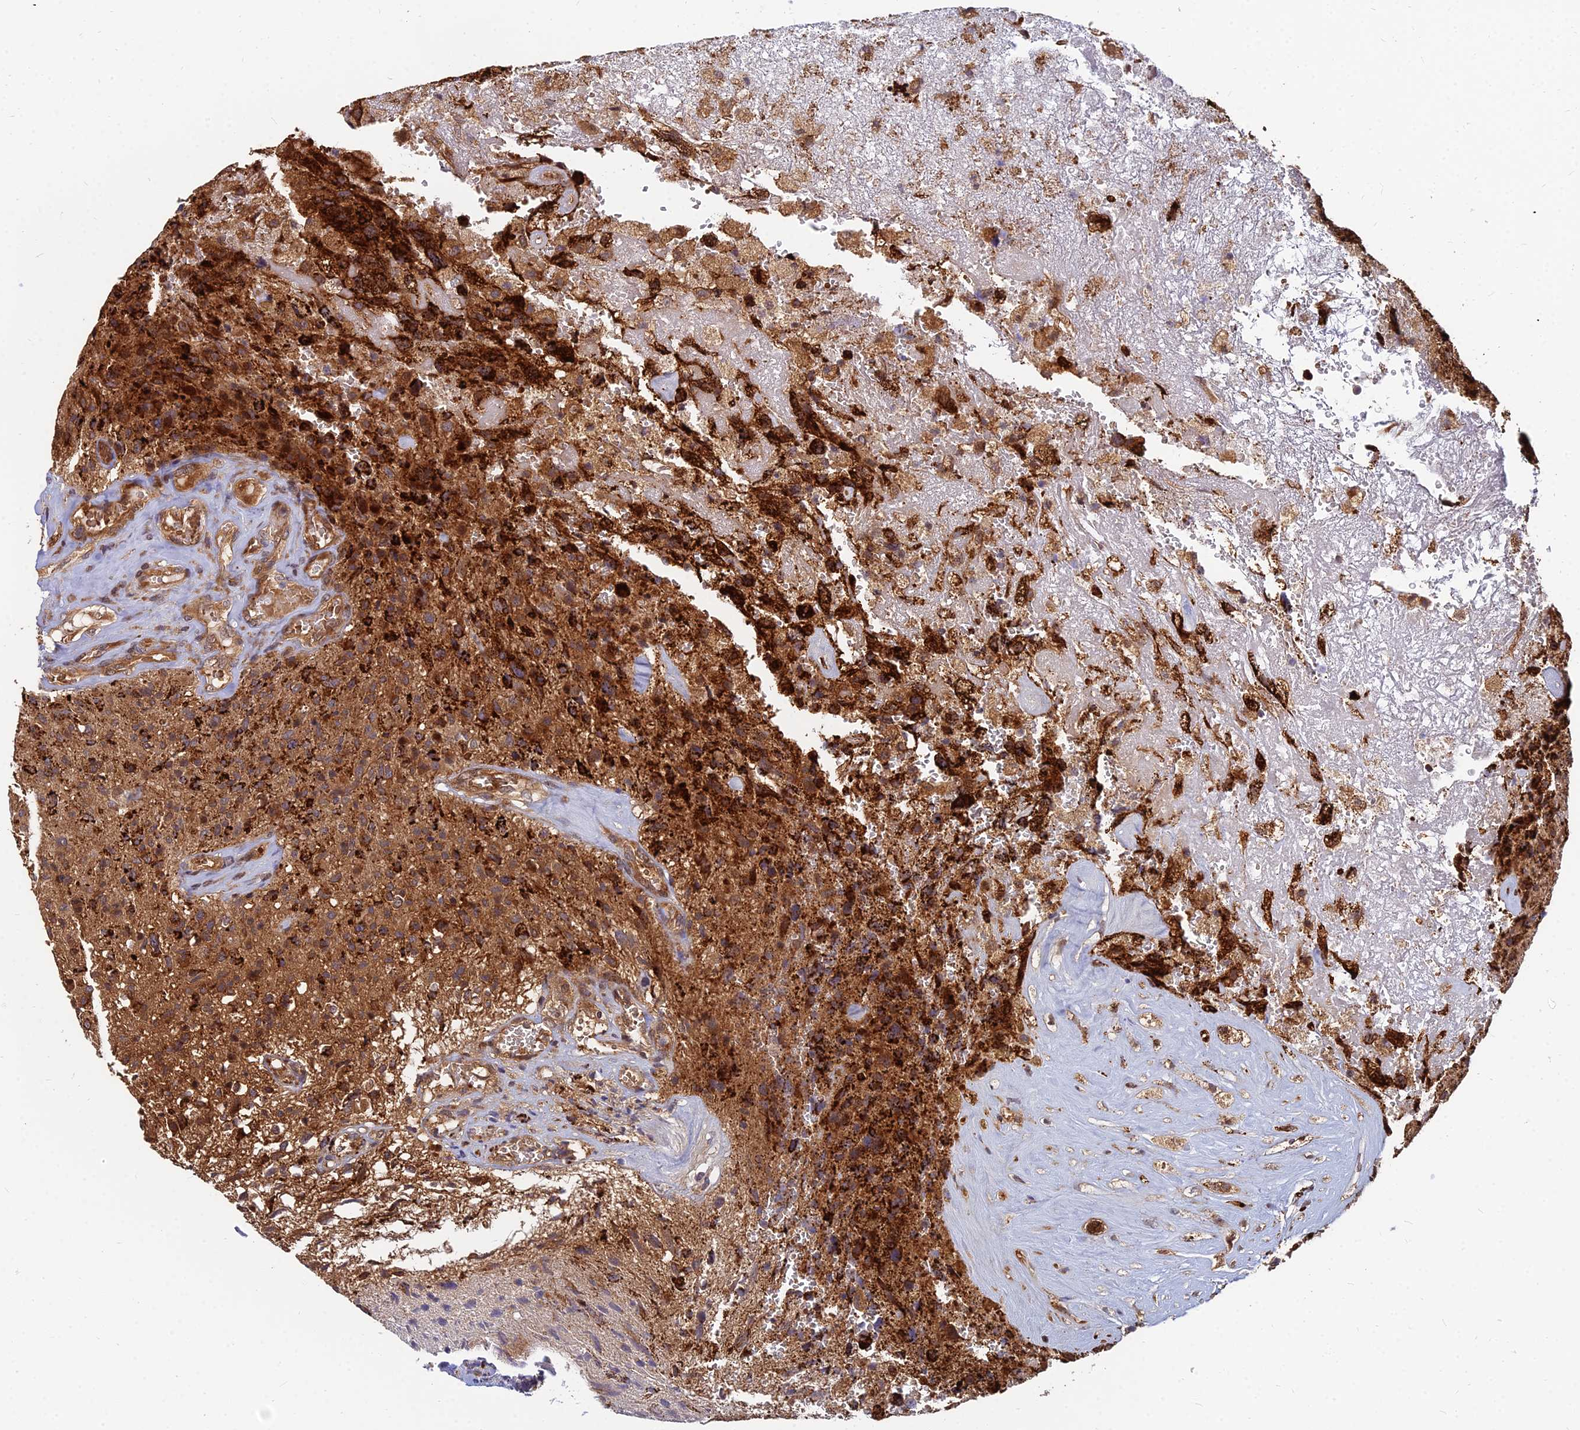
{"staining": {"intensity": "strong", "quantity": "25%-75%", "location": "cytoplasmic/membranous"}, "tissue": "glioma", "cell_type": "Tumor cells", "image_type": "cancer", "snomed": [{"axis": "morphology", "description": "Glioma, malignant, High grade"}, {"axis": "topography", "description": "Brain"}], "caption": "IHC photomicrograph of glioma stained for a protein (brown), which exhibits high levels of strong cytoplasmic/membranous expression in approximately 25%-75% of tumor cells.", "gene": "CCT6B", "patient": {"sex": "male", "age": 69}}